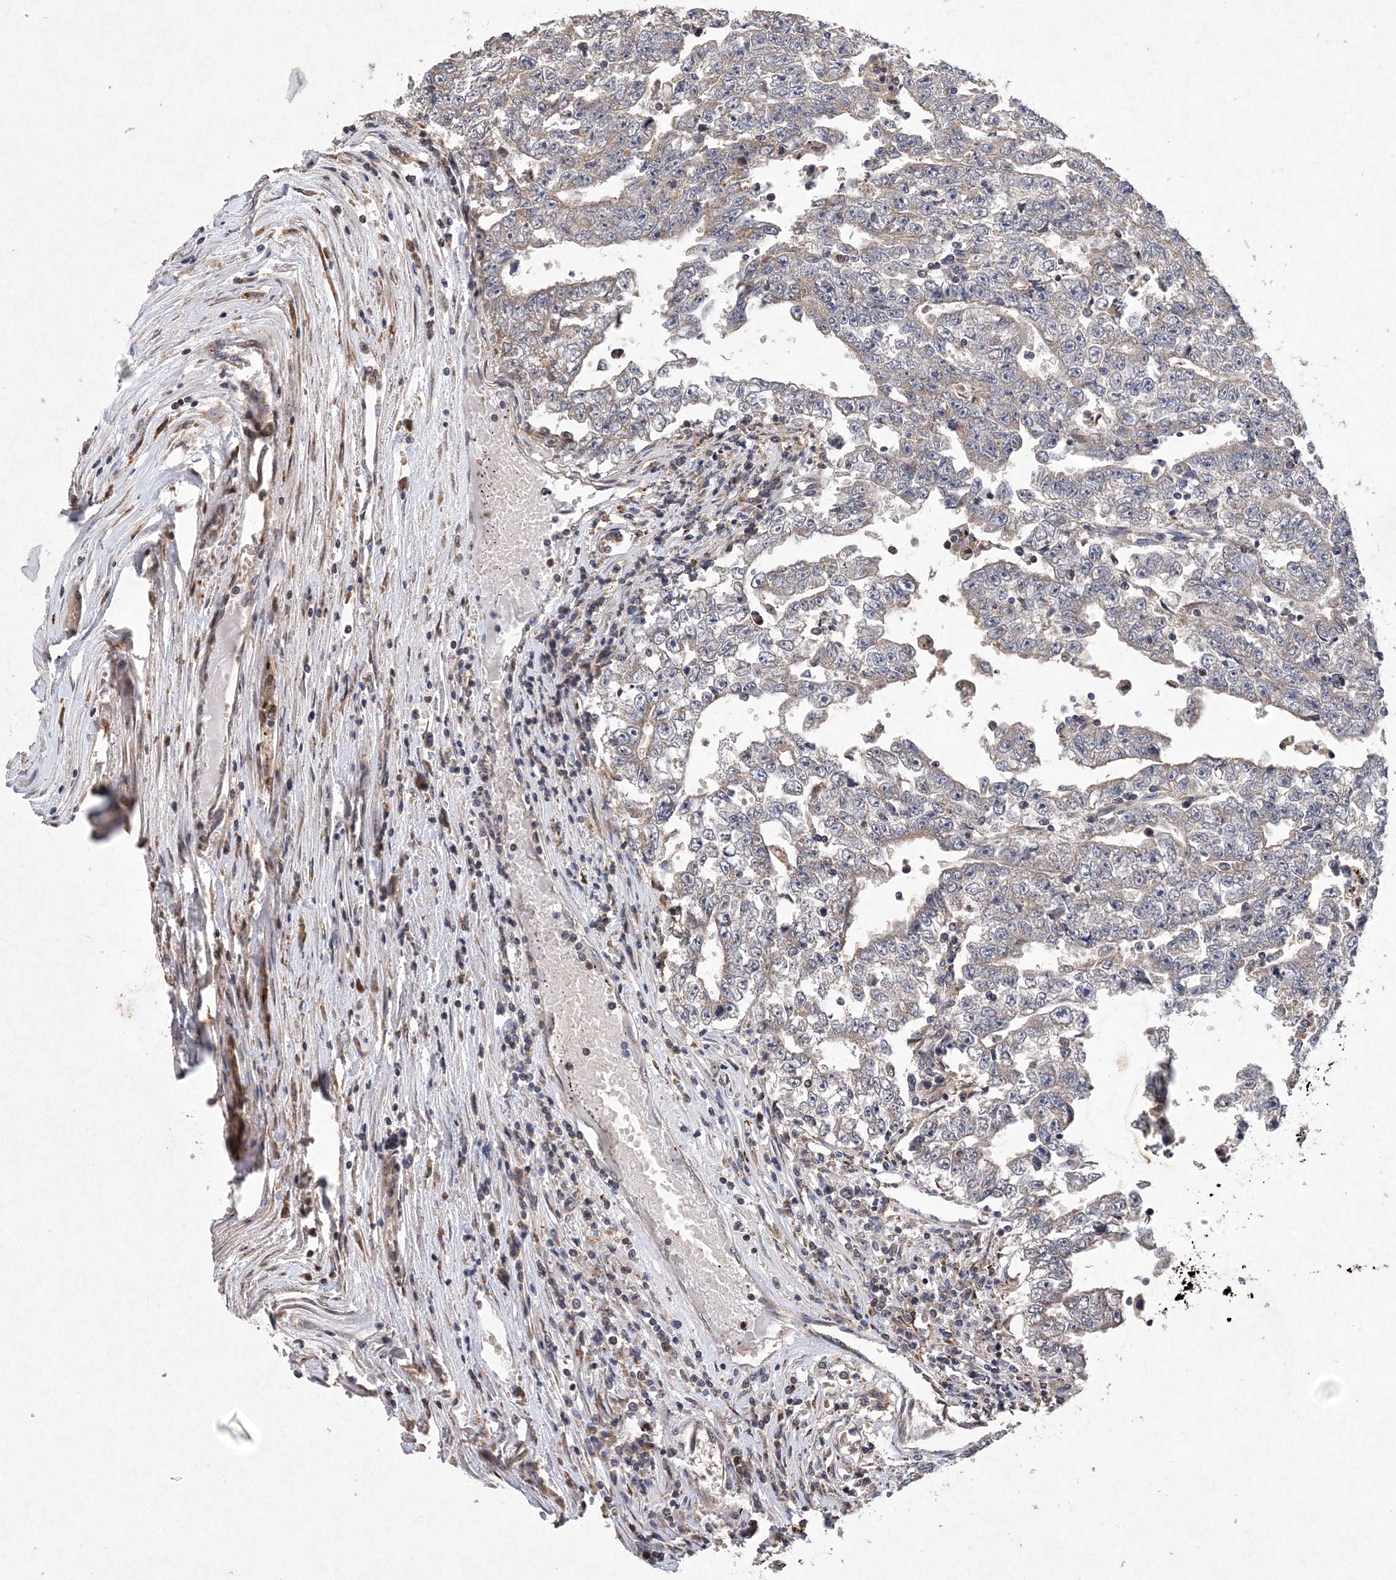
{"staining": {"intensity": "negative", "quantity": "none", "location": "none"}, "tissue": "testis cancer", "cell_type": "Tumor cells", "image_type": "cancer", "snomed": [{"axis": "morphology", "description": "Carcinoma, Embryonal, NOS"}, {"axis": "topography", "description": "Testis"}], "caption": "IHC photomicrograph of neoplastic tissue: embryonal carcinoma (testis) stained with DAB (3,3'-diaminobenzidine) displays no significant protein expression in tumor cells. (DAB IHC with hematoxylin counter stain).", "gene": "PROSER1", "patient": {"sex": "male", "age": 25}}